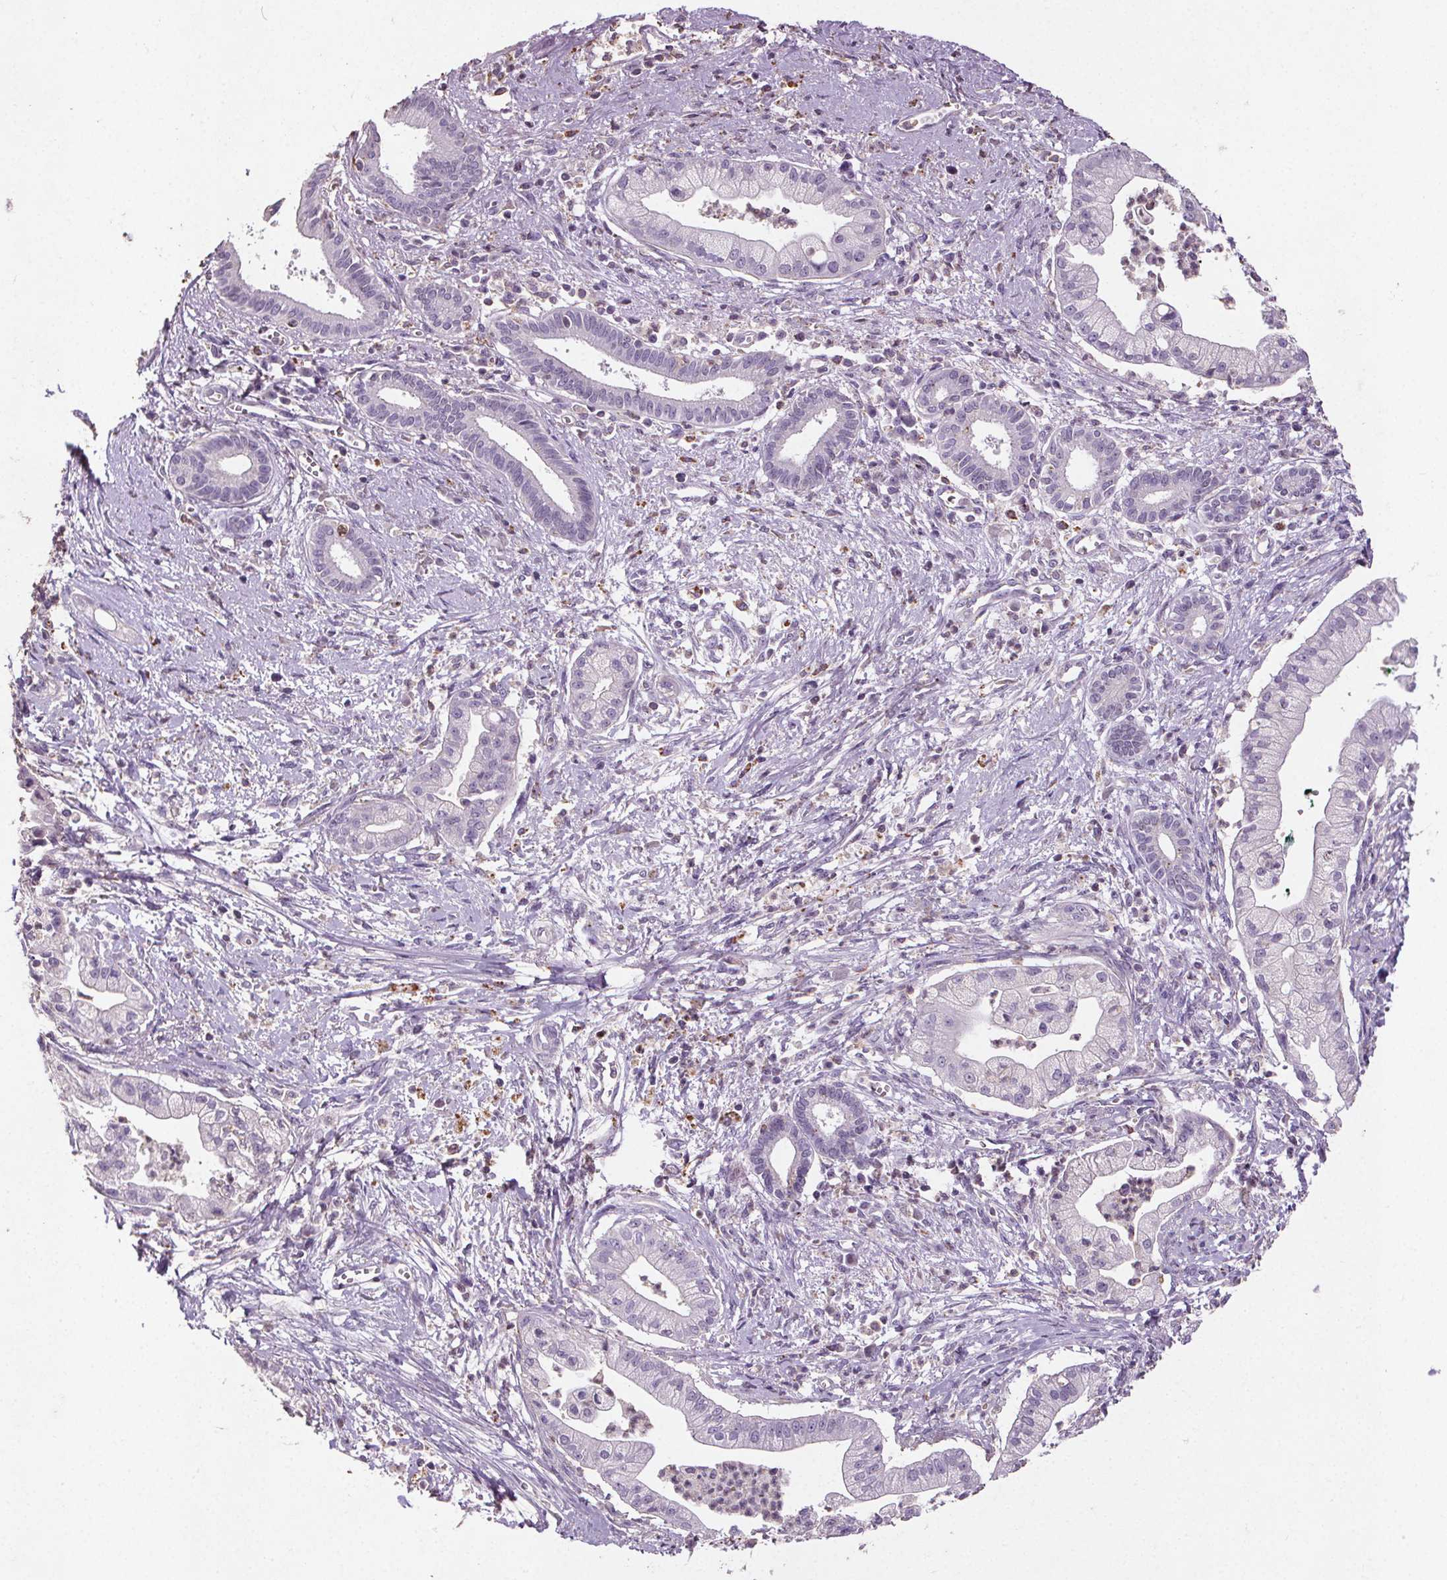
{"staining": {"intensity": "negative", "quantity": "none", "location": "none"}, "tissue": "pancreatic cancer", "cell_type": "Tumor cells", "image_type": "cancer", "snomed": [{"axis": "morphology", "description": "Normal tissue, NOS"}, {"axis": "morphology", "description": "Adenocarcinoma, NOS"}, {"axis": "topography", "description": "Lymph node"}, {"axis": "topography", "description": "Pancreas"}], "caption": "IHC histopathology image of pancreatic cancer (adenocarcinoma) stained for a protein (brown), which exhibits no positivity in tumor cells.", "gene": "C19orf84", "patient": {"sex": "female", "age": 58}}